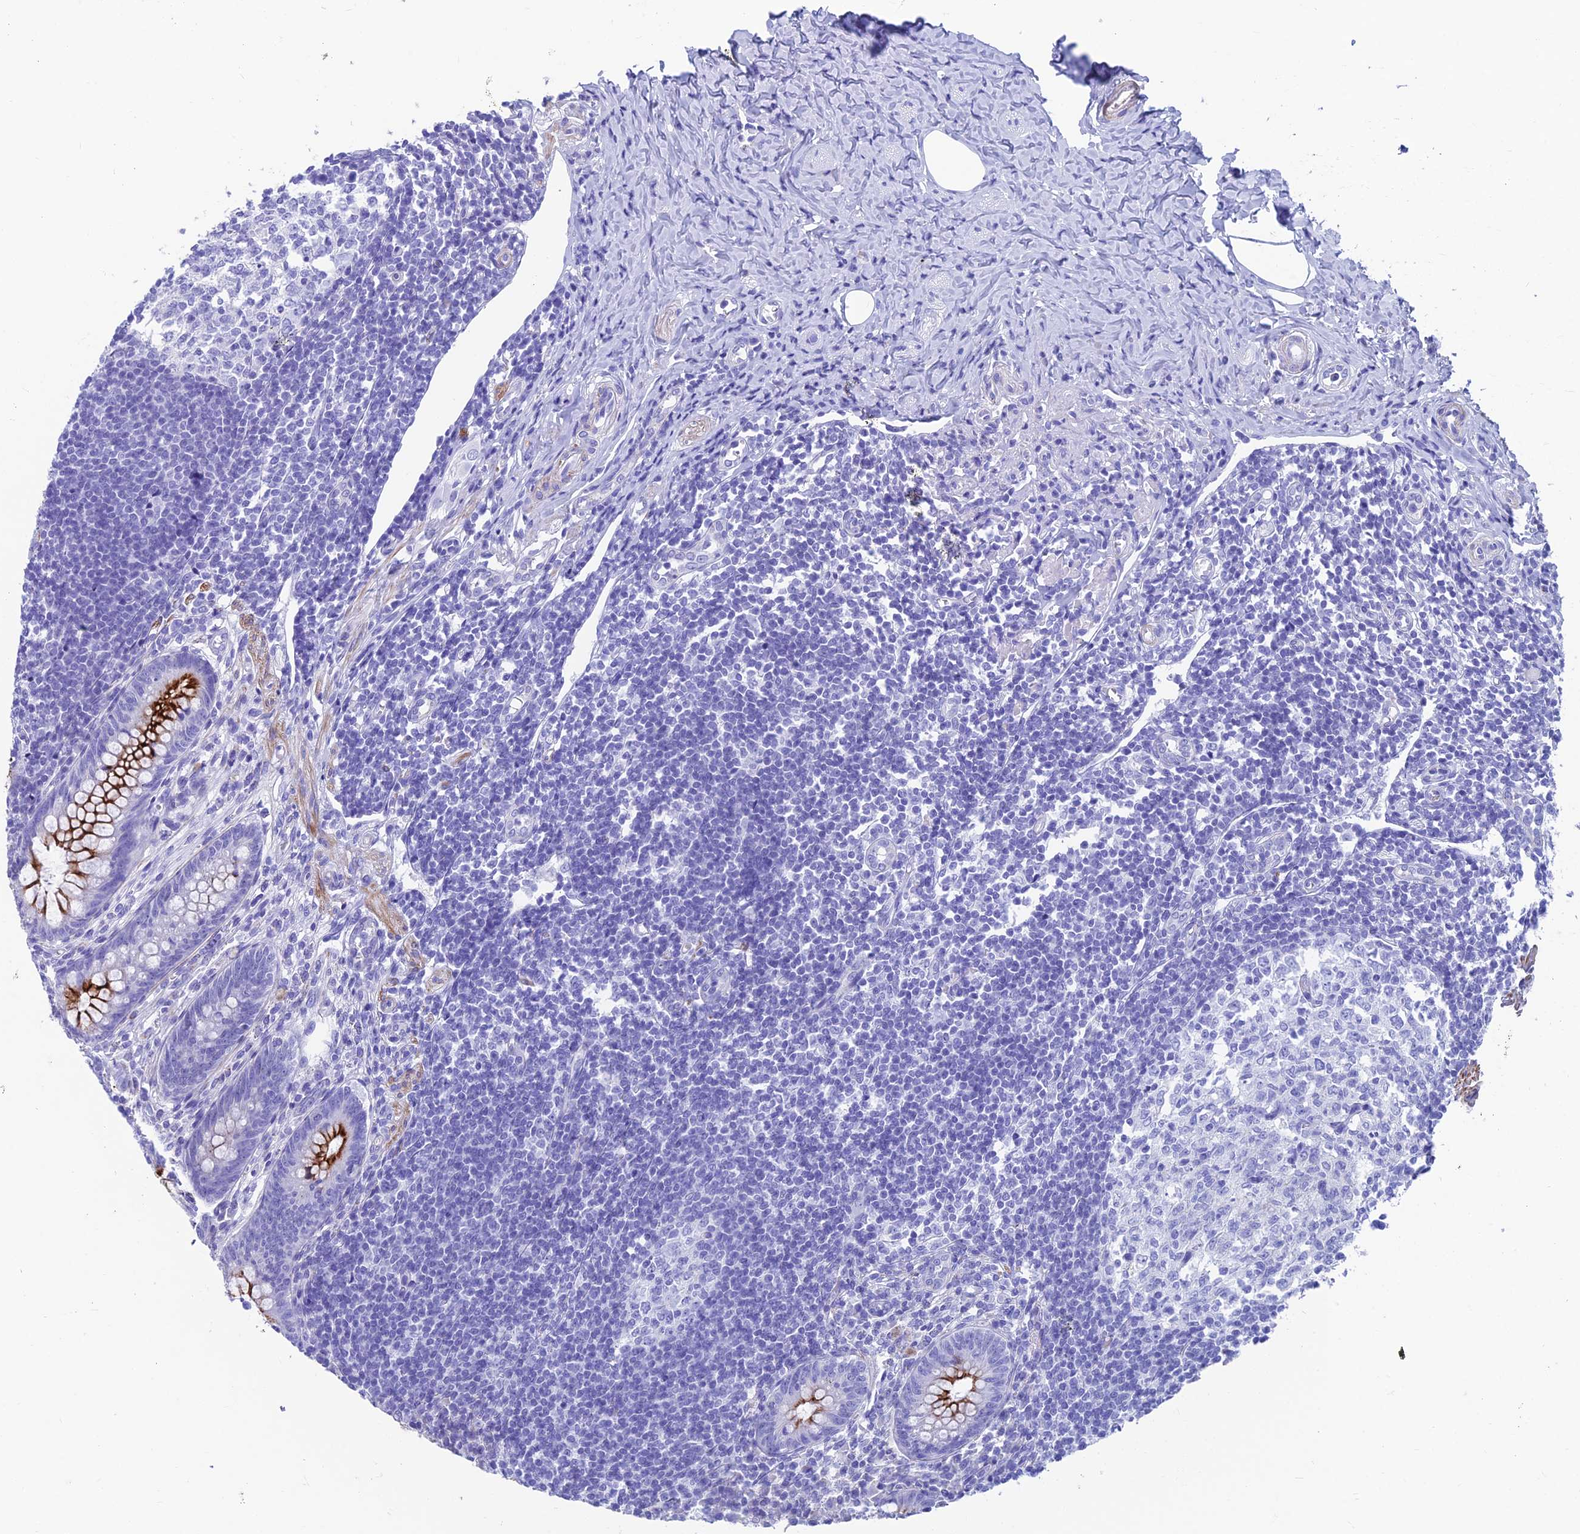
{"staining": {"intensity": "strong", "quantity": "<25%", "location": "cytoplasmic/membranous"}, "tissue": "appendix", "cell_type": "Glandular cells", "image_type": "normal", "snomed": [{"axis": "morphology", "description": "Normal tissue, NOS"}, {"axis": "topography", "description": "Appendix"}], "caption": "Glandular cells demonstrate strong cytoplasmic/membranous staining in about <25% of cells in normal appendix. The protein is shown in brown color, while the nuclei are stained blue.", "gene": "GNG11", "patient": {"sex": "female", "age": 33}}